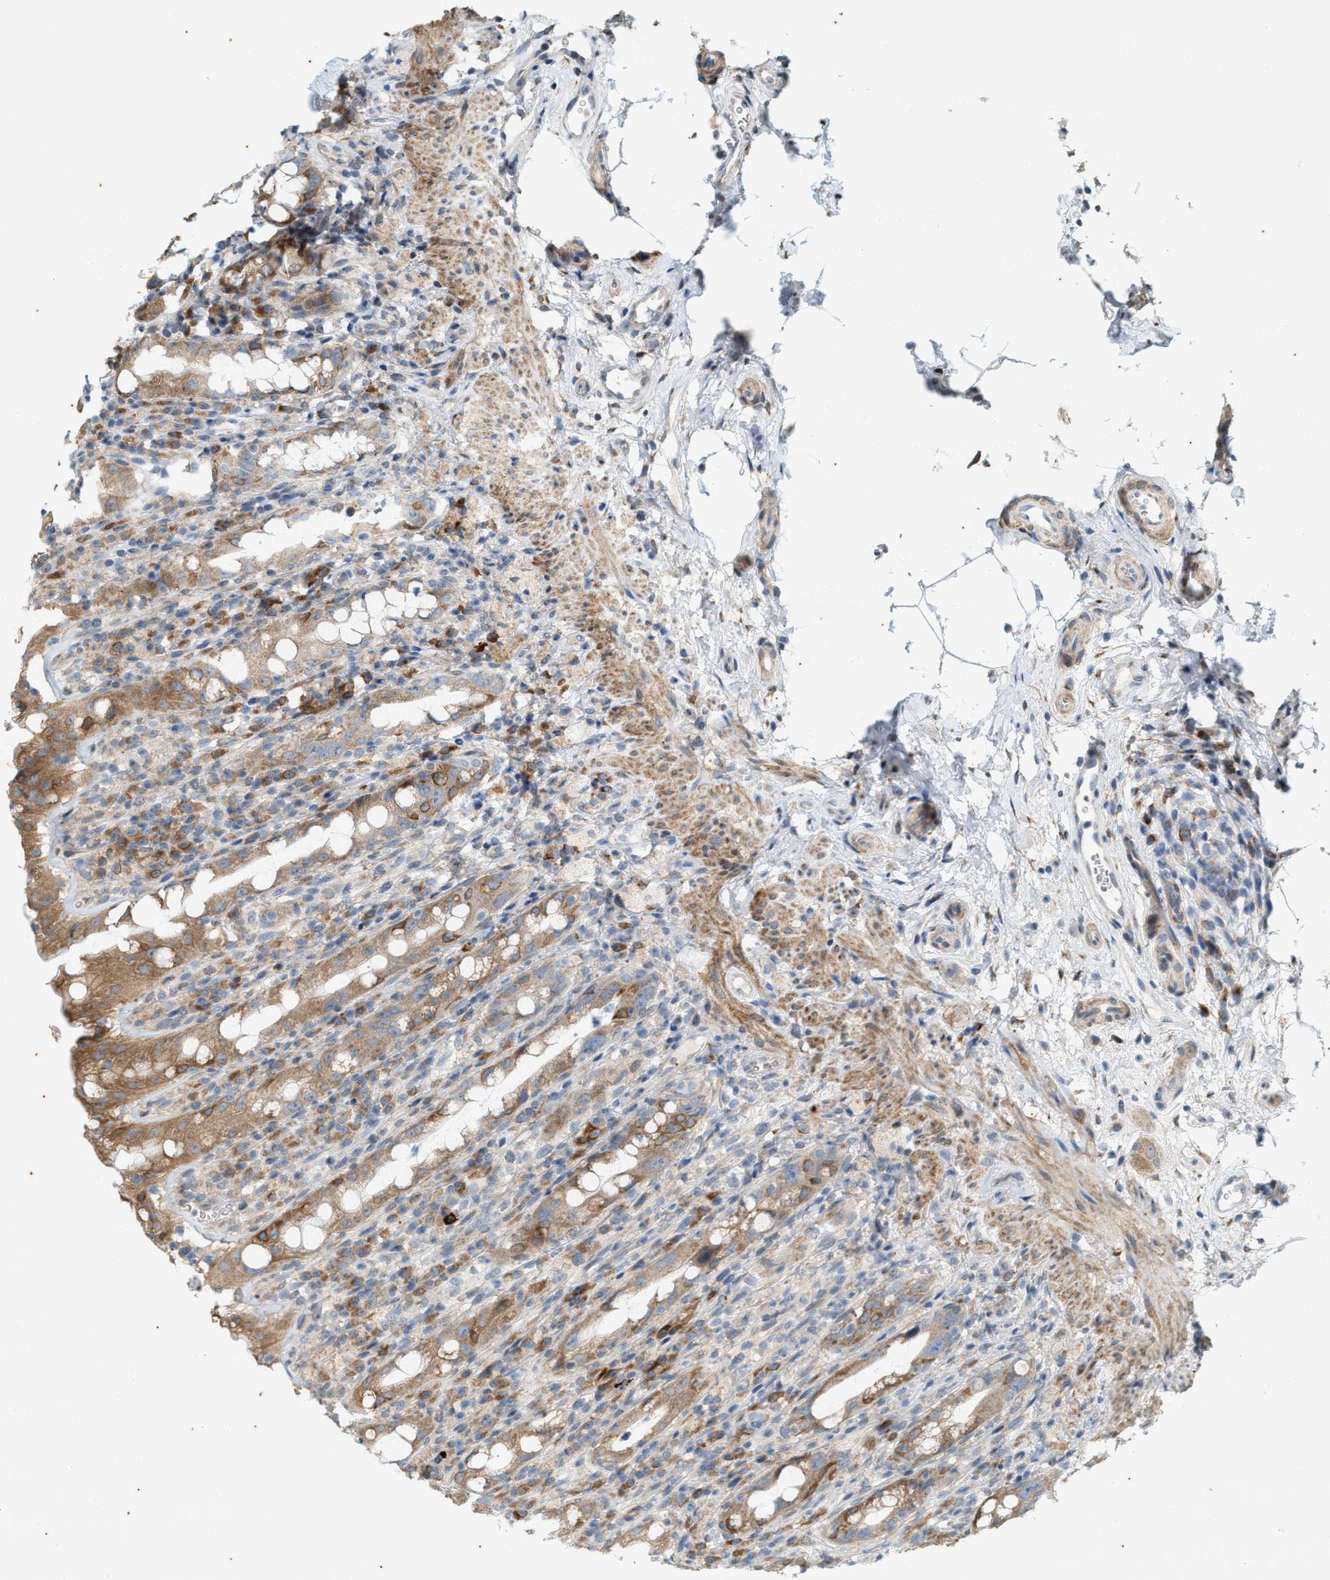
{"staining": {"intensity": "moderate", "quantity": ">75%", "location": "cytoplasmic/membranous"}, "tissue": "rectum", "cell_type": "Glandular cells", "image_type": "normal", "snomed": [{"axis": "morphology", "description": "Normal tissue, NOS"}, {"axis": "topography", "description": "Rectum"}], "caption": "IHC micrograph of benign rectum: rectum stained using immunohistochemistry (IHC) exhibits medium levels of moderate protein expression localized specifically in the cytoplasmic/membranous of glandular cells, appearing as a cytoplasmic/membranous brown color.", "gene": "CHPF2", "patient": {"sex": "male", "age": 44}}